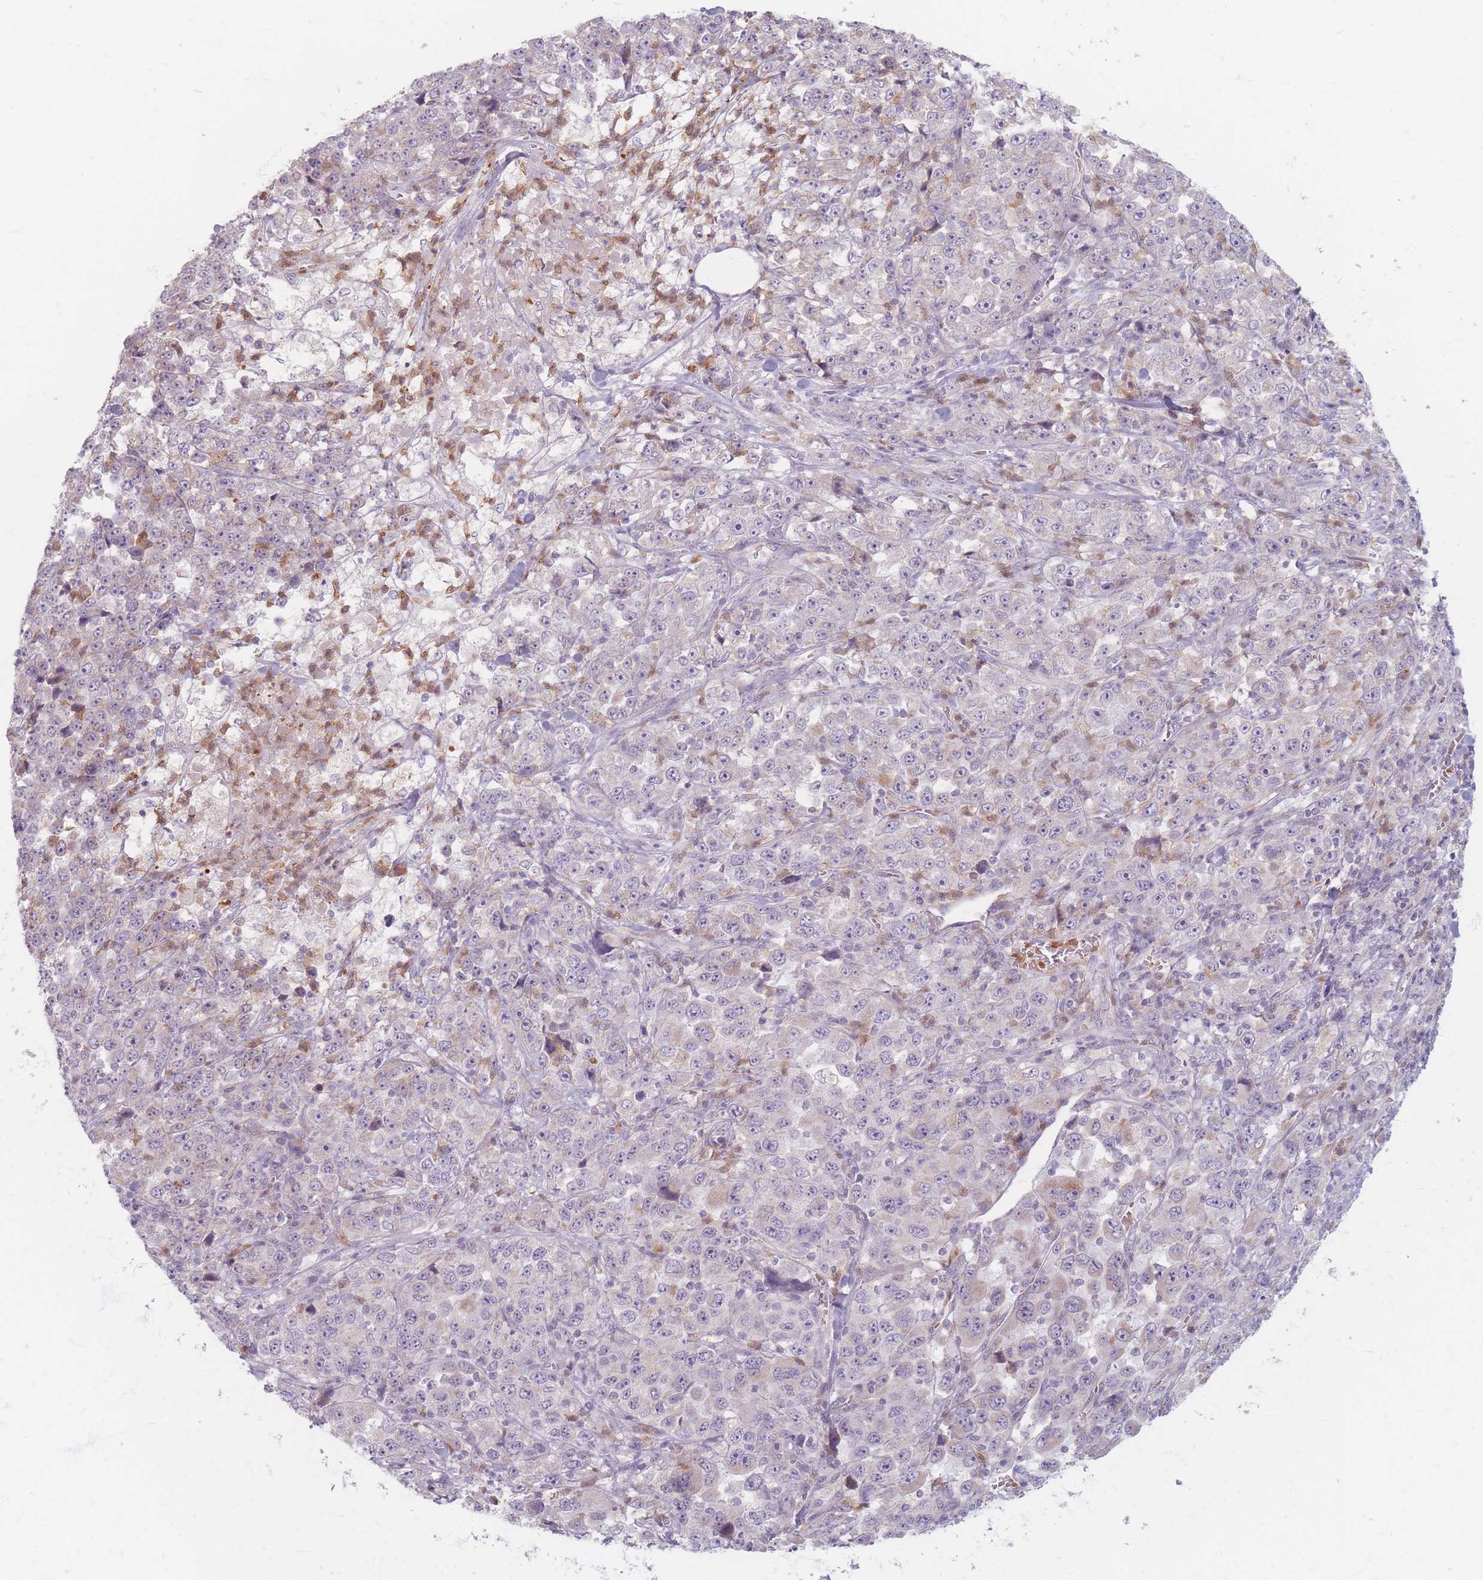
{"staining": {"intensity": "weak", "quantity": "<25%", "location": "cytoplasmic/membranous"}, "tissue": "stomach cancer", "cell_type": "Tumor cells", "image_type": "cancer", "snomed": [{"axis": "morphology", "description": "Normal tissue, NOS"}, {"axis": "morphology", "description": "Adenocarcinoma, NOS"}, {"axis": "topography", "description": "Stomach, upper"}, {"axis": "topography", "description": "Stomach"}], "caption": "Immunohistochemical staining of stomach adenocarcinoma demonstrates no significant staining in tumor cells. (Immunohistochemistry (ihc), brightfield microscopy, high magnification).", "gene": "CHCHD7", "patient": {"sex": "male", "age": 59}}